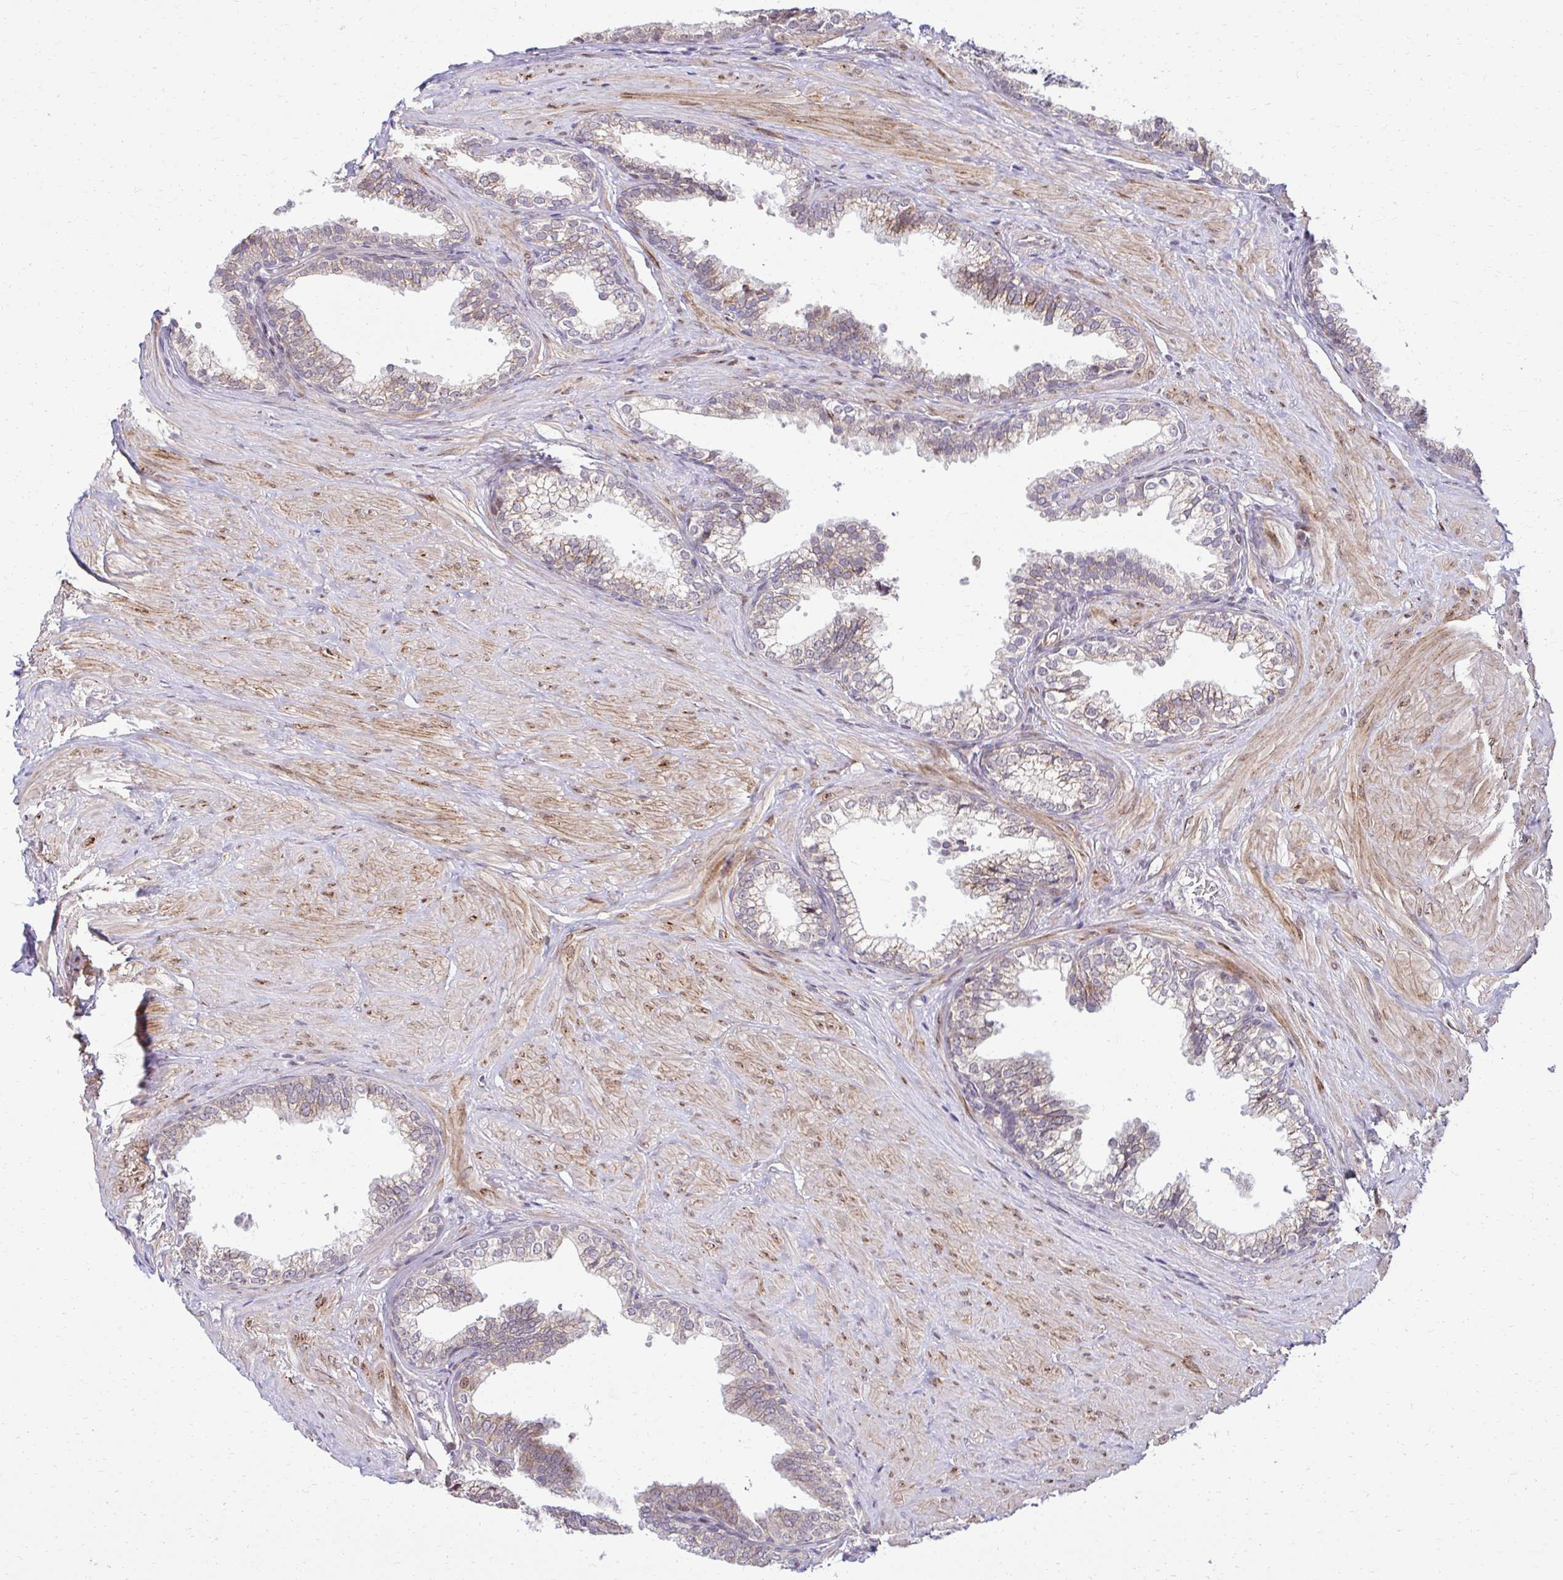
{"staining": {"intensity": "weak", "quantity": ">75%", "location": "cytoplasmic/membranous"}, "tissue": "prostate", "cell_type": "Glandular cells", "image_type": "normal", "snomed": [{"axis": "morphology", "description": "Normal tissue, NOS"}, {"axis": "topography", "description": "Prostate"}, {"axis": "topography", "description": "Peripheral nerve tissue"}], "caption": "A photomicrograph showing weak cytoplasmic/membranous positivity in approximately >75% of glandular cells in benign prostate, as visualized by brown immunohistochemical staining.", "gene": "HPS1", "patient": {"sex": "male", "age": 55}}